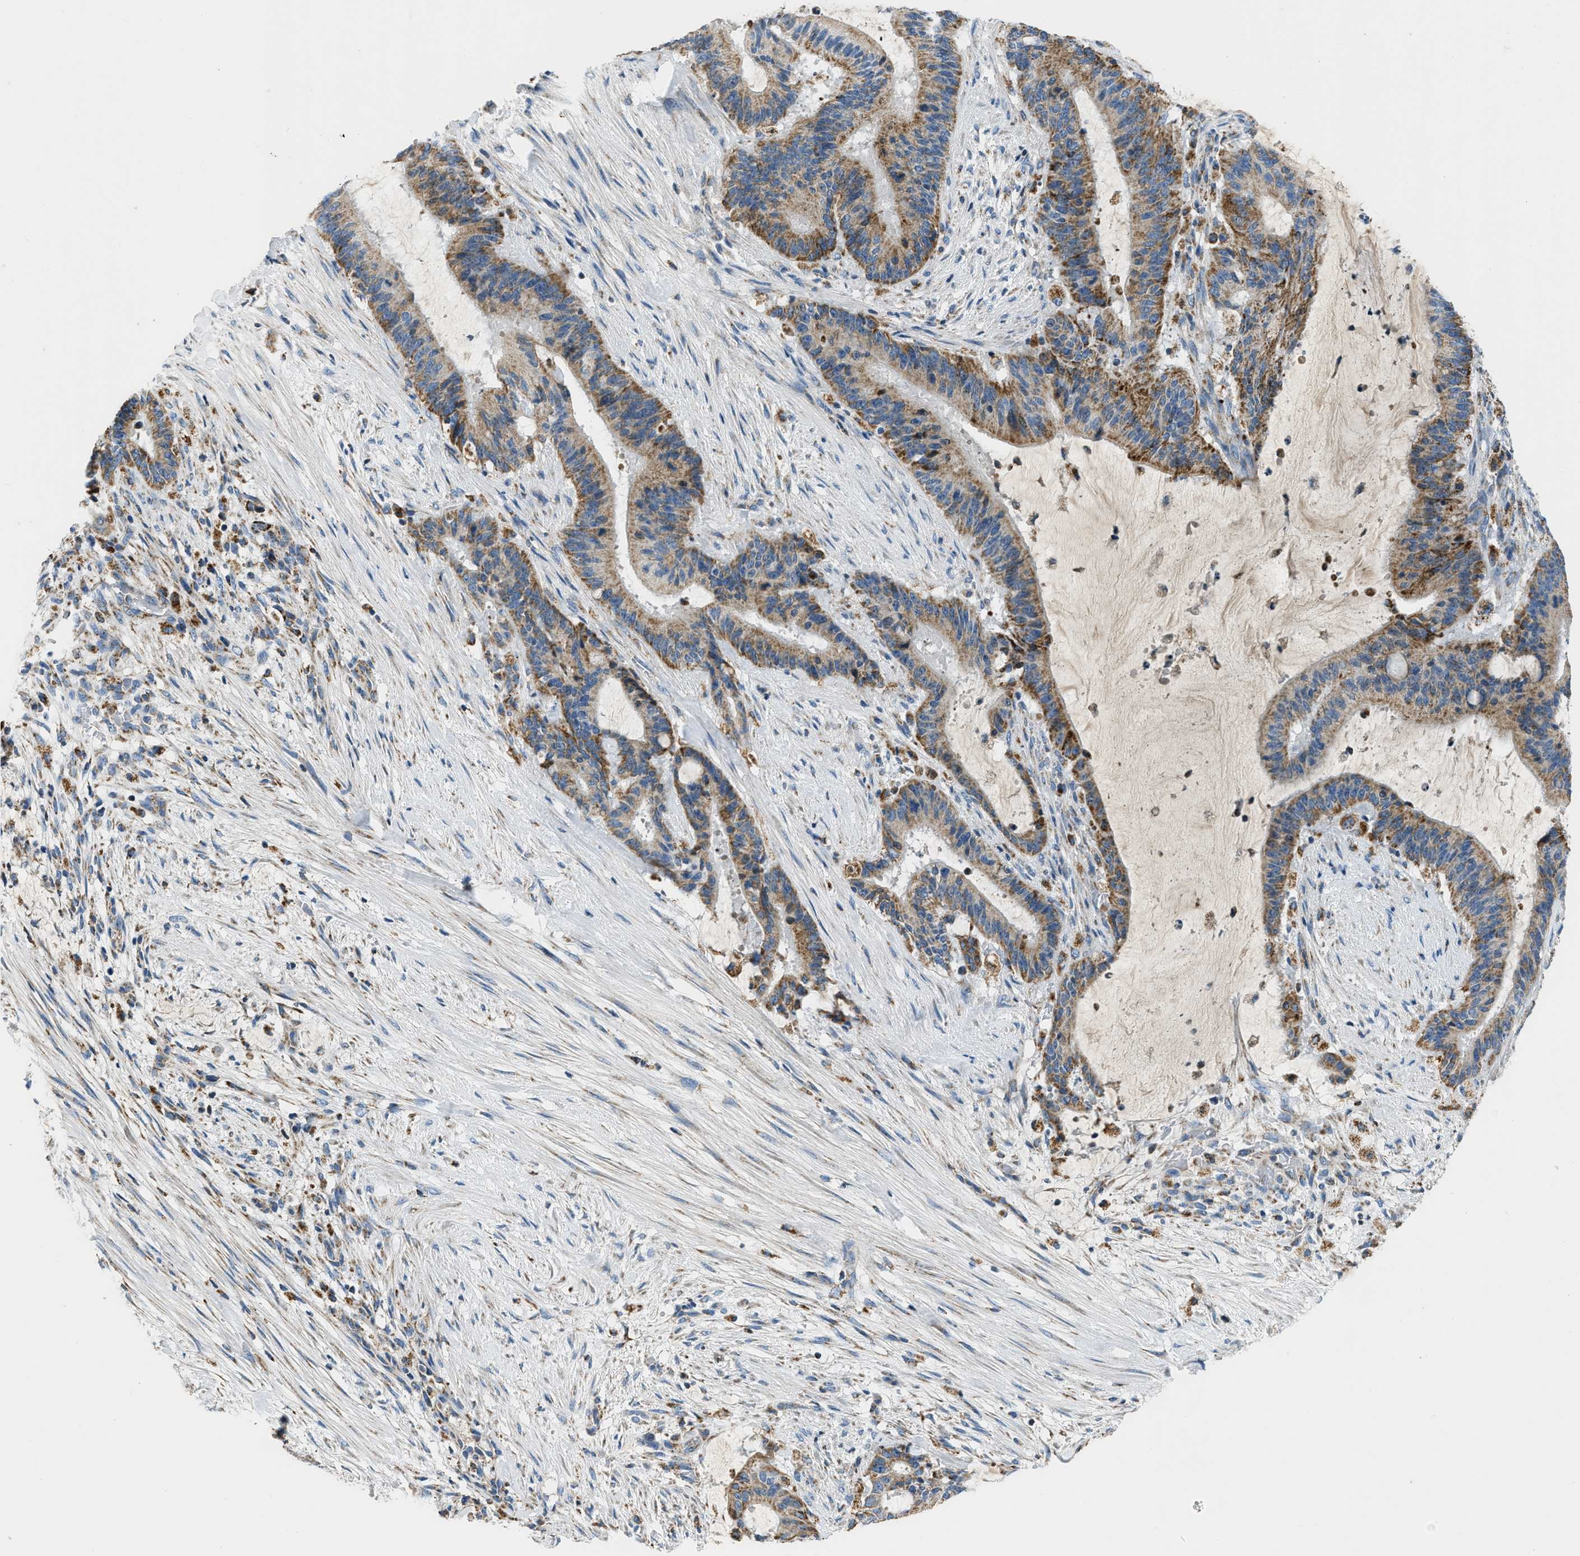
{"staining": {"intensity": "moderate", "quantity": ">75%", "location": "cytoplasmic/membranous"}, "tissue": "liver cancer", "cell_type": "Tumor cells", "image_type": "cancer", "snomed": [{"axis": "morphology", "description": "Normal tissue, NOS"}, {"axis": "morphology", "description": "Cholangiocarcinoma"}, {"axis": "topography", "description": "Liver"}, {"axis": "topography", "description": "Peripheral nerve tissue"}], "caption": "The photomicrograph exhibits a brown stain indicating the presence of a protein in the cytoplasmic/membranous of tumor cells in liver cholangiocarcinoma.", "gene": "ACADVL", "patient": {"sex": "female", "age": 73}}